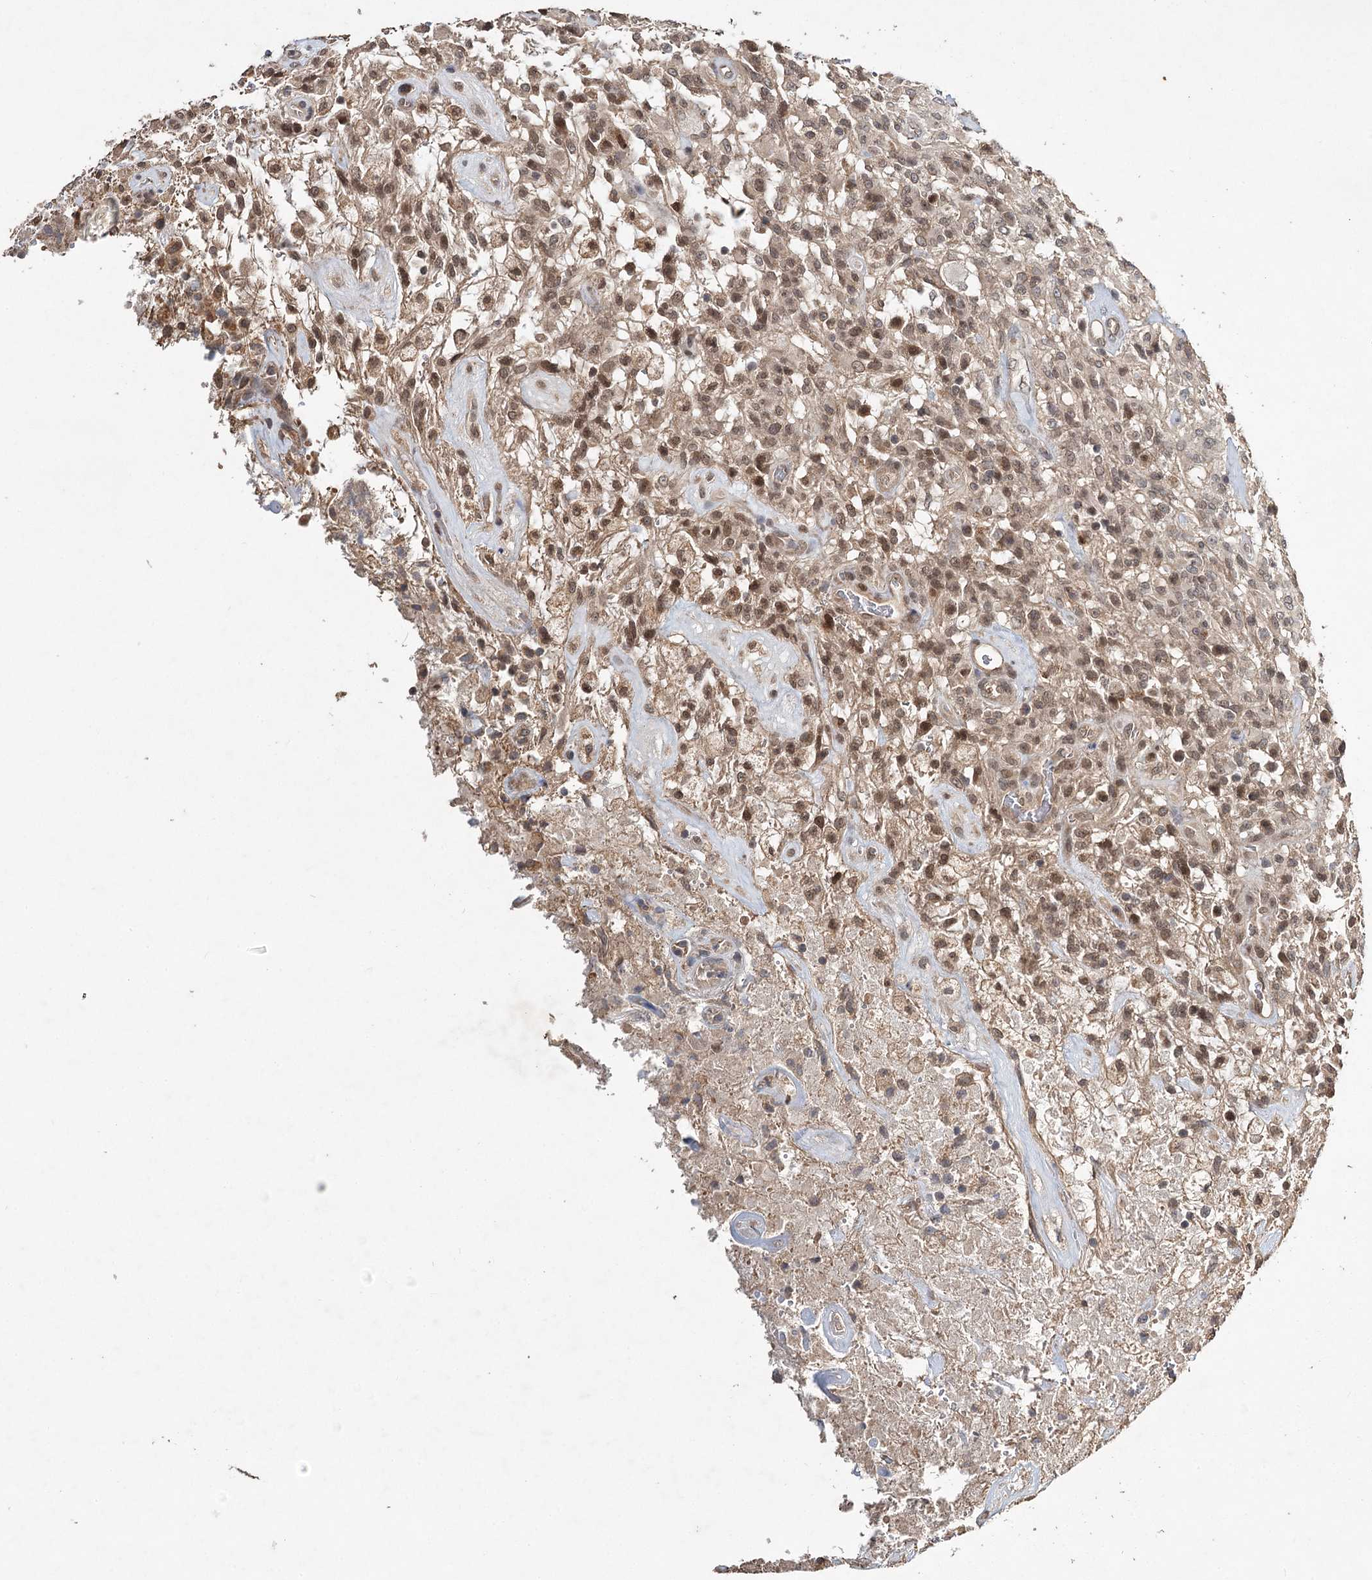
{"staining": {"intensity": "moderate", "quantity": ">75%", "location": "cytoplasmic/membranous,nuclear"}, "tissue": "glioma", "cell_type": "Tumor cells", "image_type": "cancer", "snomed": [{"axis": "morphology", "description": "Glioma, malignant, High grade"}, {"axis": "topography", "description": "Brain"}], "caption": "Malignant glioma (high-grade) stained for a protein demonstrates moderate cytoplasmic/membranous and nuclear positivity in tumor cells.", "gene": "NOPCHAP1", "patient": {"sex": "female", "age": 57}}